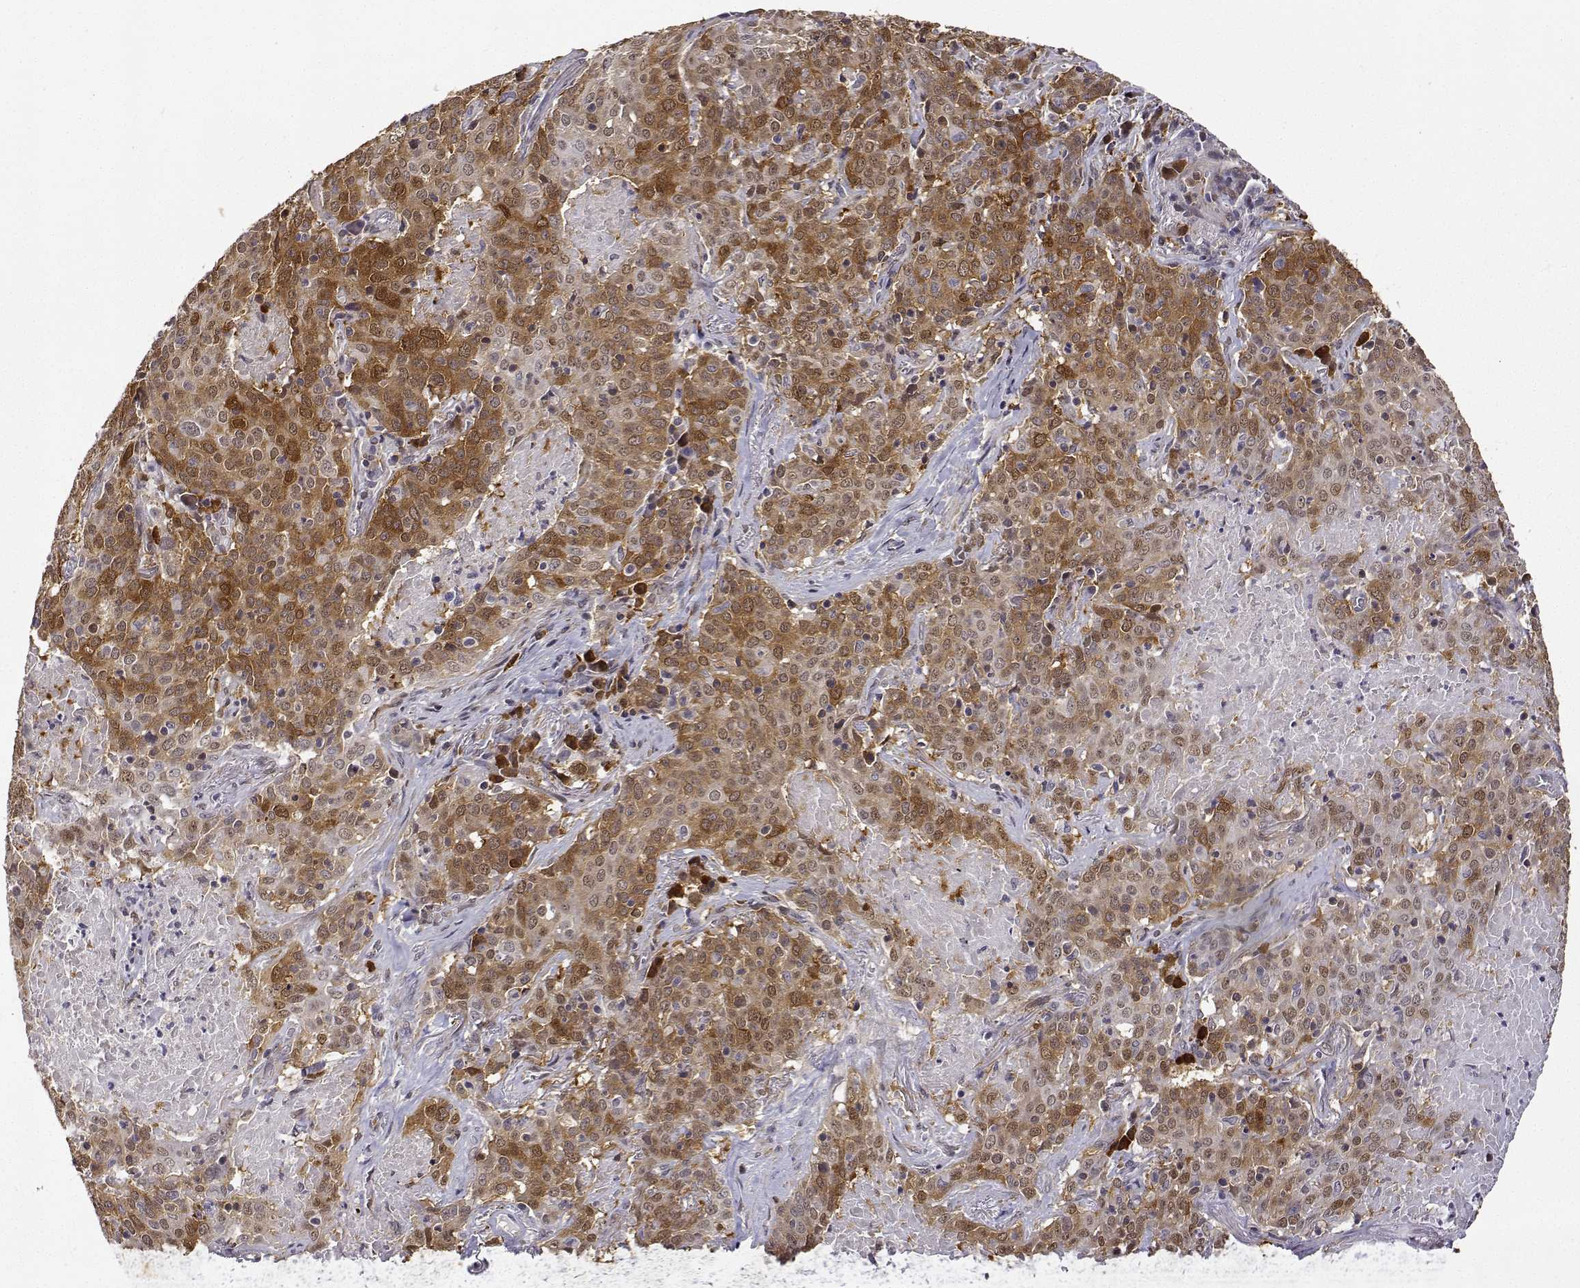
{"staining": {"intensity": "moderate", "quantity": ">75%", "location": "cytoplasmic/membranous"}, "tissue": "lung cancer", "cell_type": "Tumor cells", "image_type": "cancer", "snomed": [{"axis": "morphology", "description": "Squamous cell carcinoma, NOS"}, {"axis": "topography", "description": "Lung"}], "caption": "Lung squamous cell carcinoma tissue shows moderate cytoplasmic/membranous staining in about >75% of tumor cells", "gene": "PHGDH", "patient": {"sex": "male", "age": 82}}